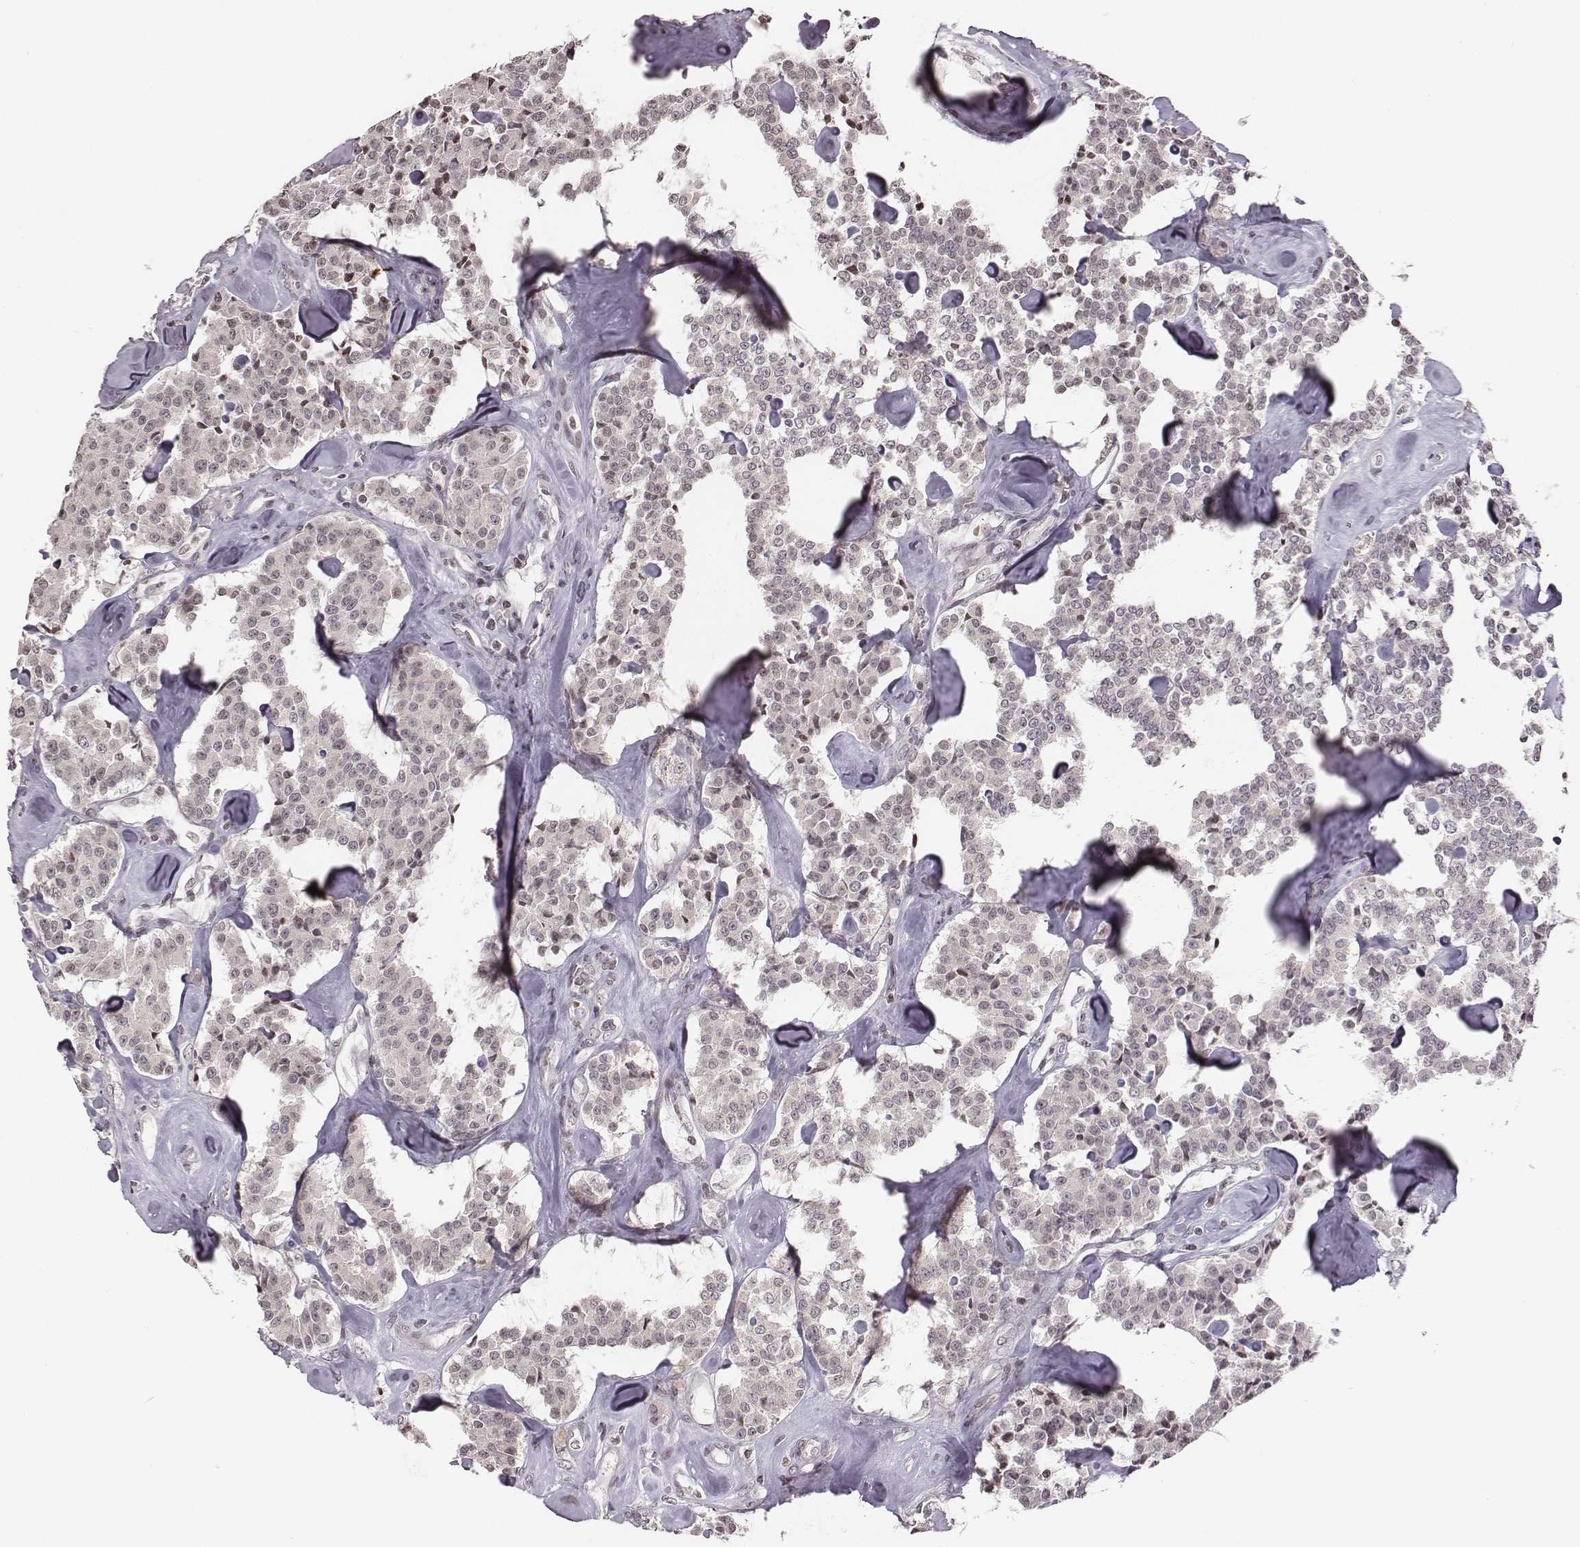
{"staining": {"intensity": "negative", "quantity": "none", "location": "none"}, "tissue": "carcinoid", "cell_type": "Tumor cells", "image_type": "cancer", "snomed": [{"axis": "morphology", "description": "Carcinoid, malignant, NOS"}, {"axis": "topography", "description": "Pancreas"}], "caption": "There is no significant expression in tumor cells of malignant carcinoid. The staining is performed using DAB brown chromogen with nuclei counter-stained in using hematoxylin.", "gene": "GRM4", "patient": {"sex": "male", "age": 41}}